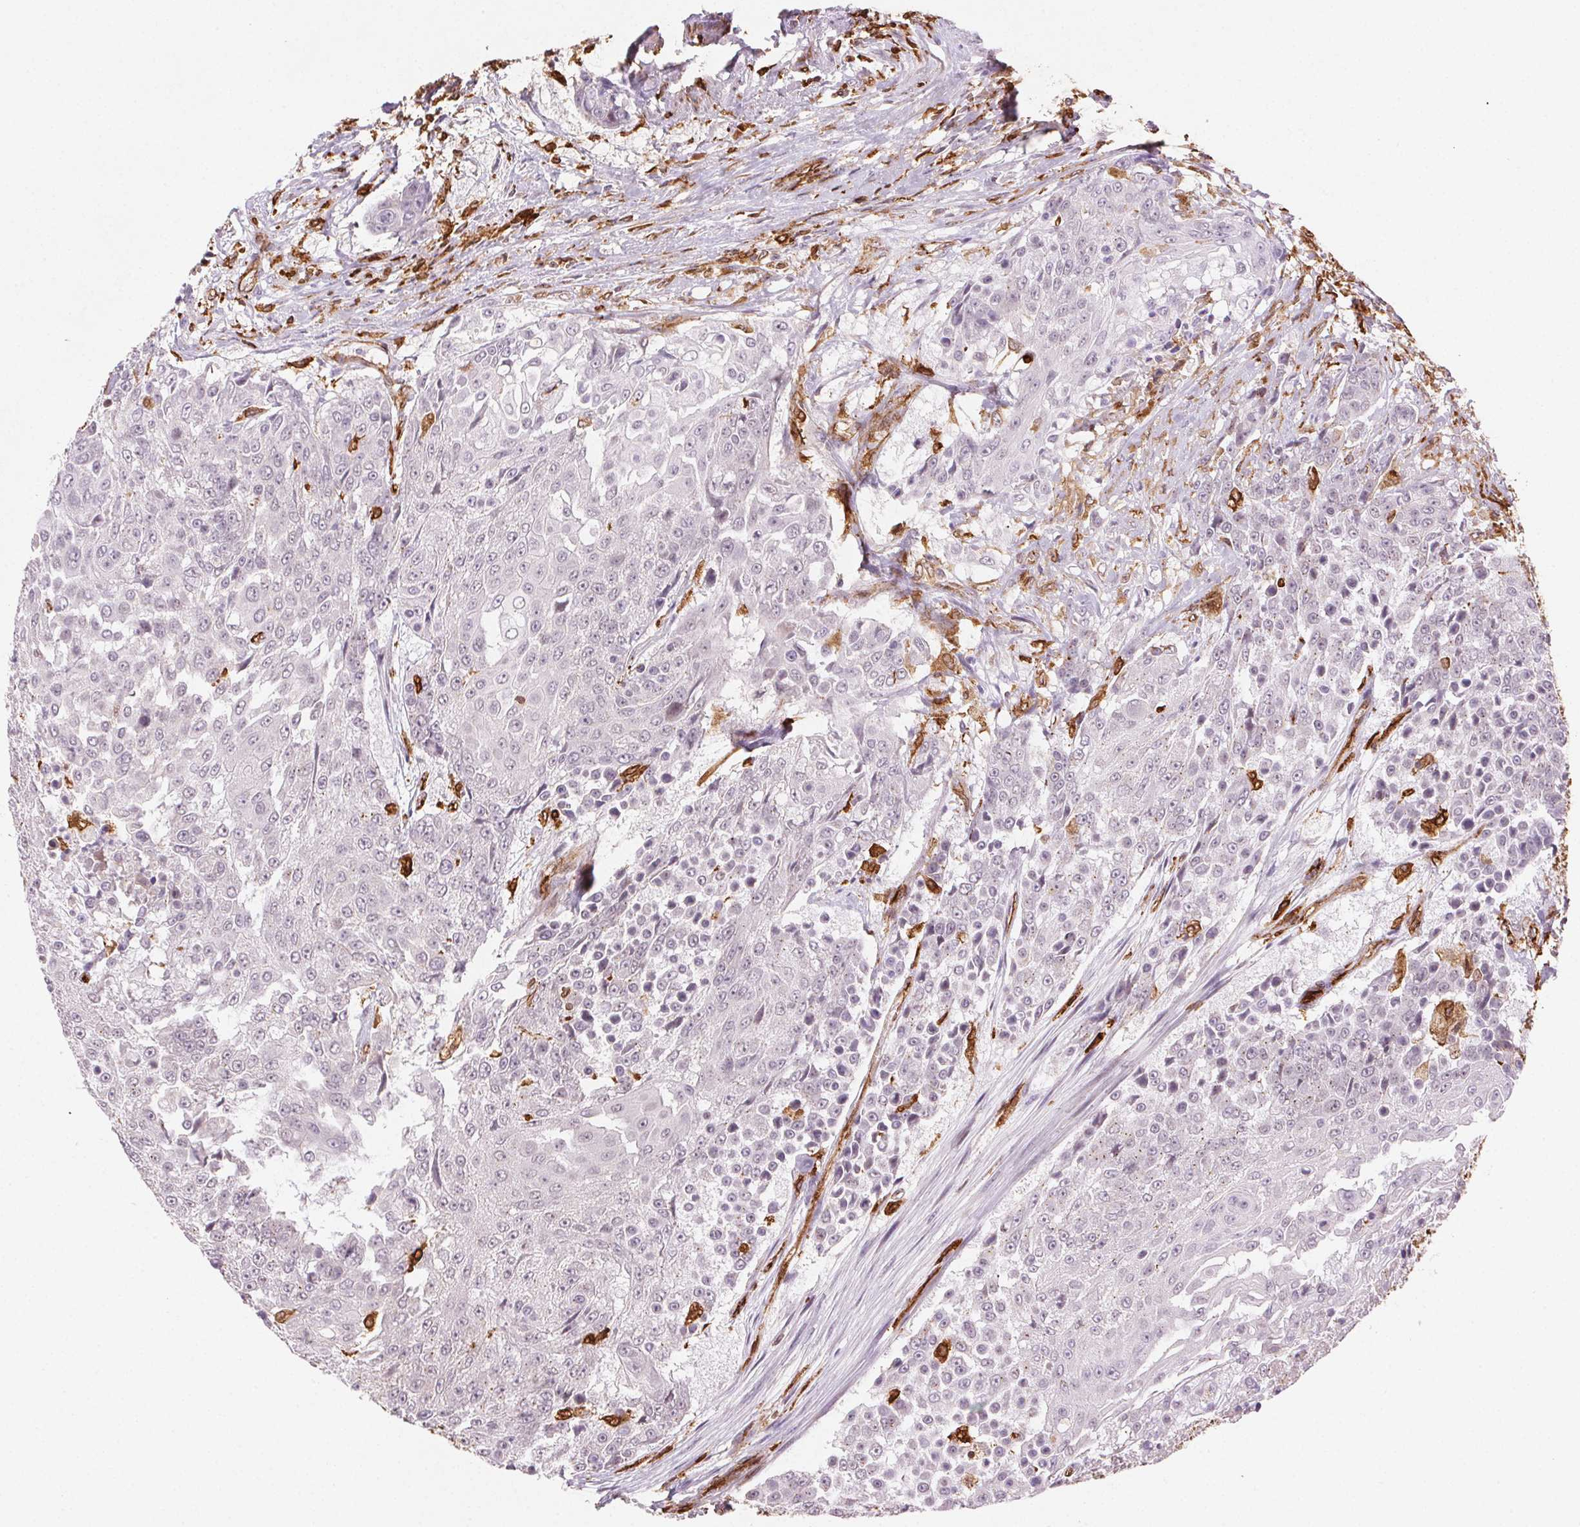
{"staining": {"intensity": "negative", "quantity": "none", "location": "none"}, "tissue": "urothelial cancer", "cell_type": "Tumor cells", "image_type": "cancer", "snomed": [{"axis": "morphology", "description": "Urothelial carcinoma, High grade"}, {"axis": "topography", "description": "Urinary bladder"}], "caption": "Urothelial carcinoma (high-grade) stained for a protein using immunohistochemistry displays no staining tumor cells.", "gene": "RNASET2", "patient": {"sex": "female", "age": 63}}